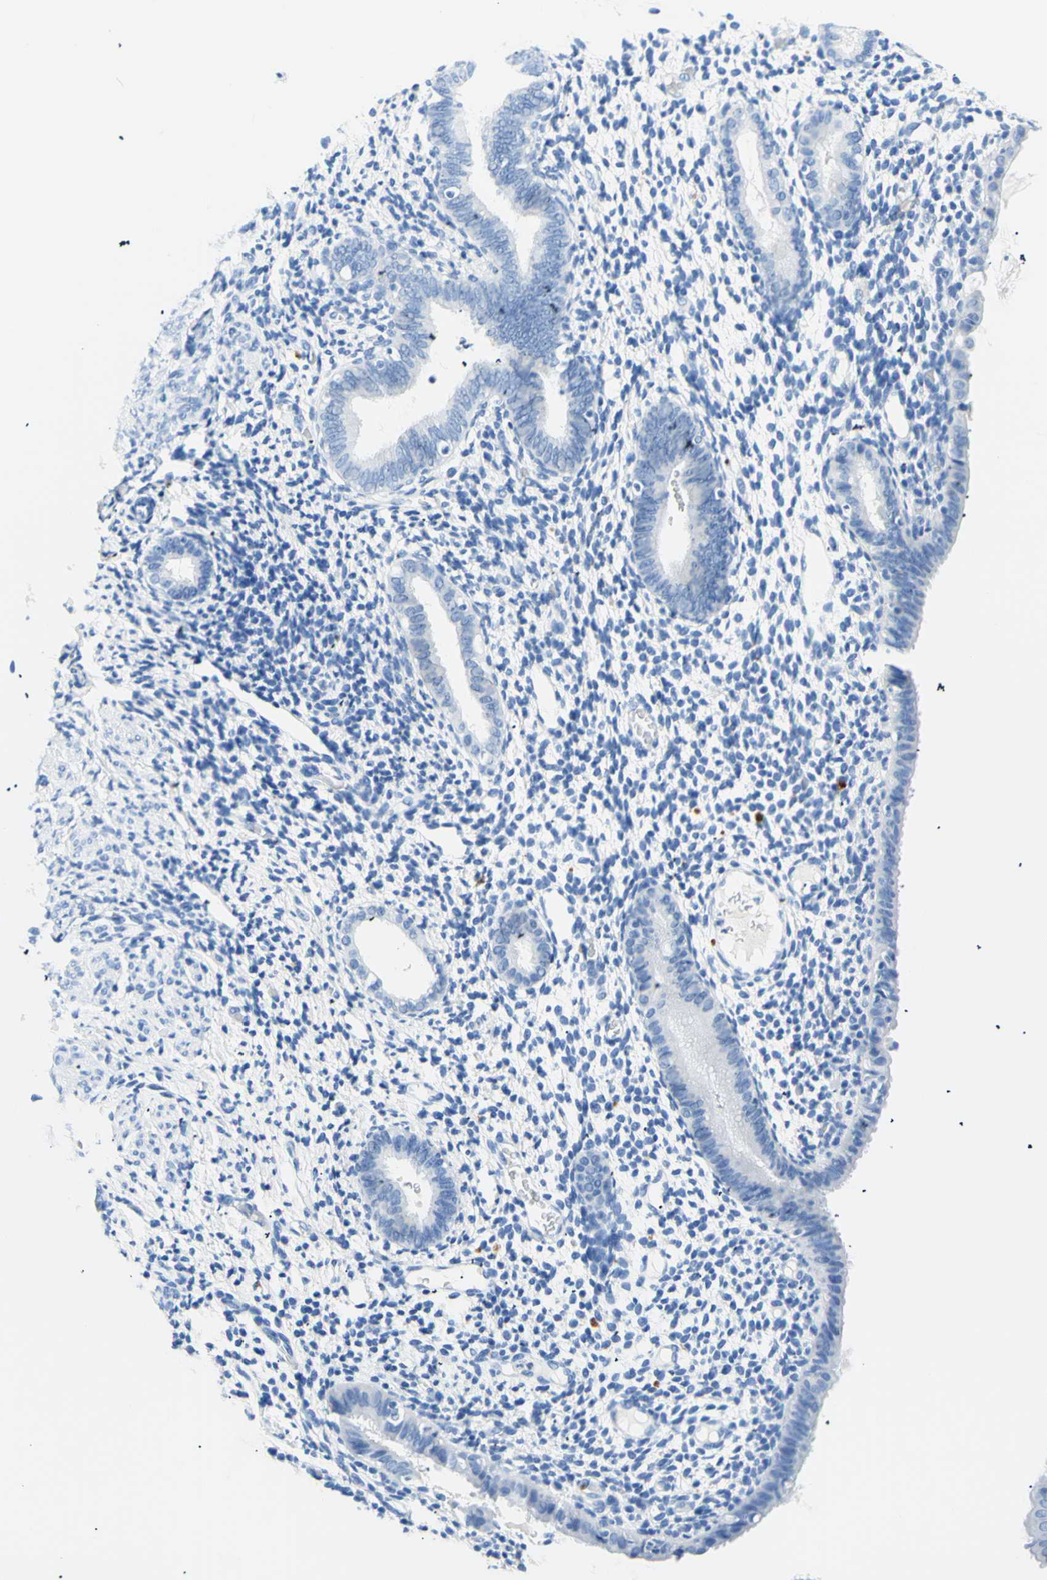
{"staining": {"intensity": "moderate", "quantity": "<25%", "location": "cytoplasmic/membranous"}, "tissue": "endometrium", "cell_type": "Cells in endometrial stroma", "image_type": "normal", "snomed": [{"axis": "morphology", "description": "Normal tissue, NOS"}, {"axis": "topography", "description": "Endometrium"}], "caption": "Immunohistochemistry image of benign endometrium: endometrium stained using IHC demonstrates low levels of moderate protein expression localized specifically in the cytoplasmic/membranous of cells in endometrial stroma, appearing as a cytoplasmic/membranous brown color.", "gene": "MYH2", "patient": {"sex": "female", "age": 61}}